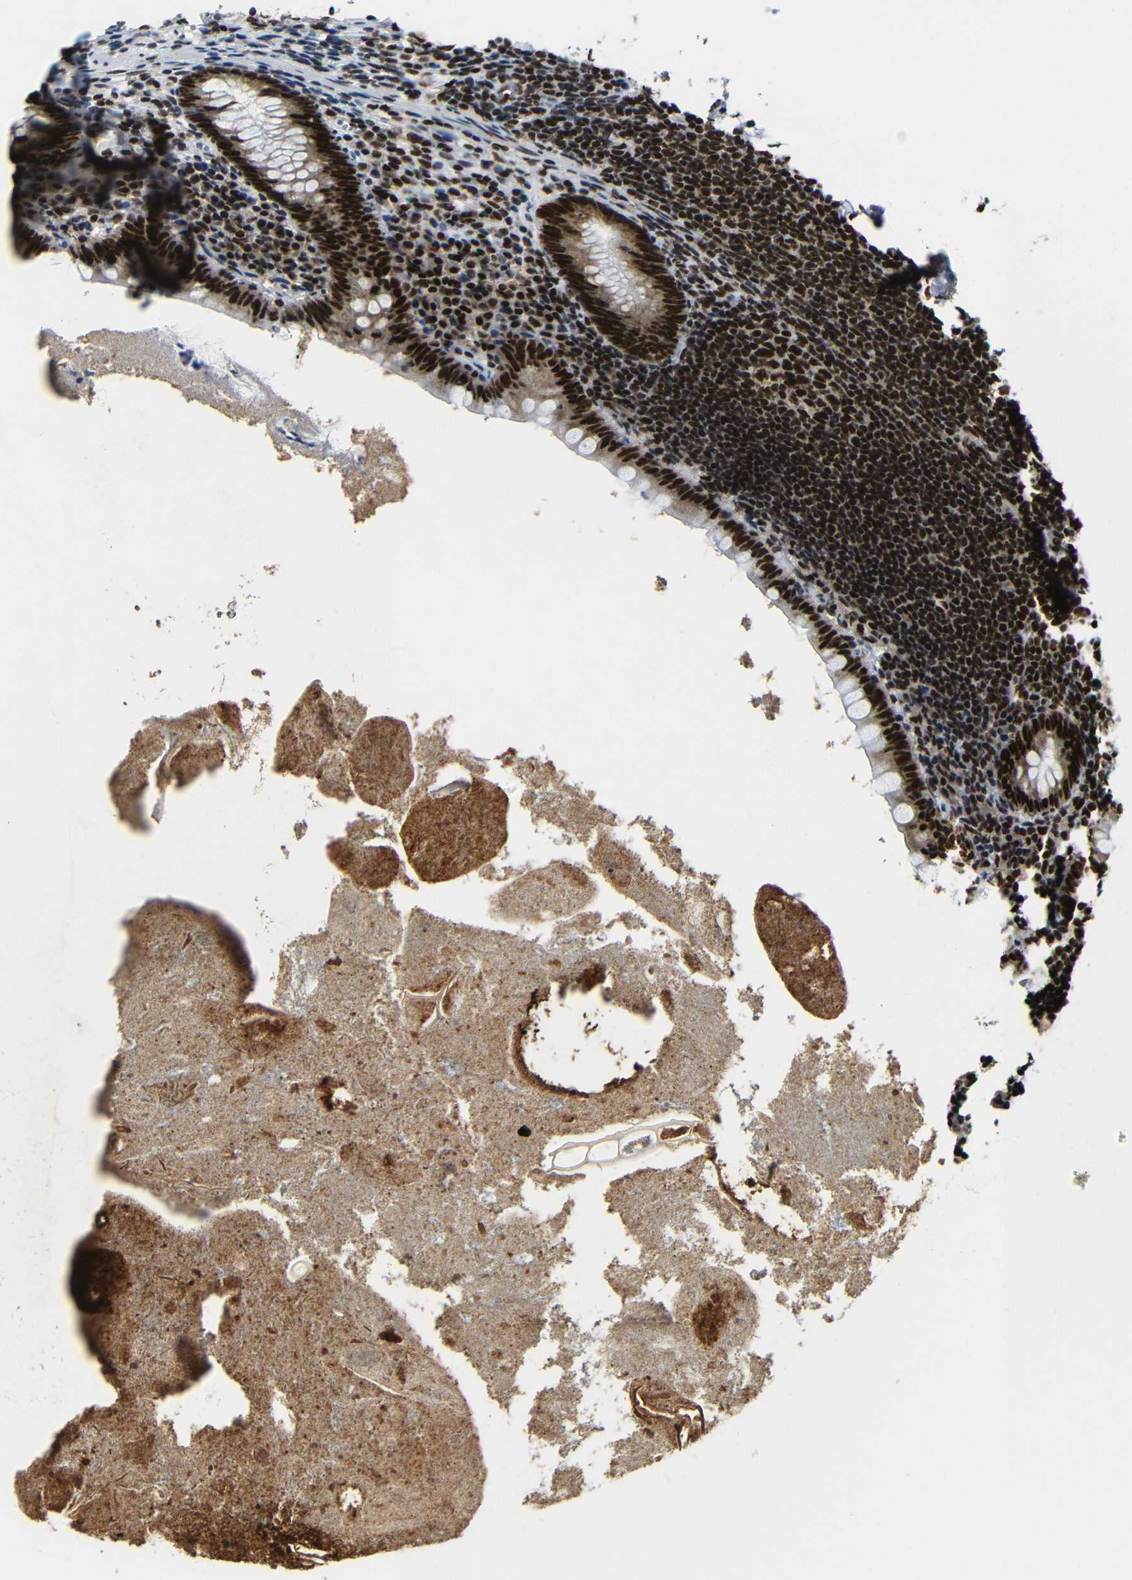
{"staining": {"intensity": "strong", "quantity": ">75%", "location": "nuclear"}, "tissue": "appendix", "cell_type": "Glandular cells", "image_type": "normal", "snomed": [{"axis": "morphology", "description": "Normal tissue, NOS"}, {"axis": "topography", "description": "Appendix"}], "caption": "DAB immunohistochemical staining of unremarkable appendix demonstrates strong nuclear protein positivity in approximately >75% of glandular cells.", "gene": "PTBP1", "patient": {"sex": "male", "age": 52}}